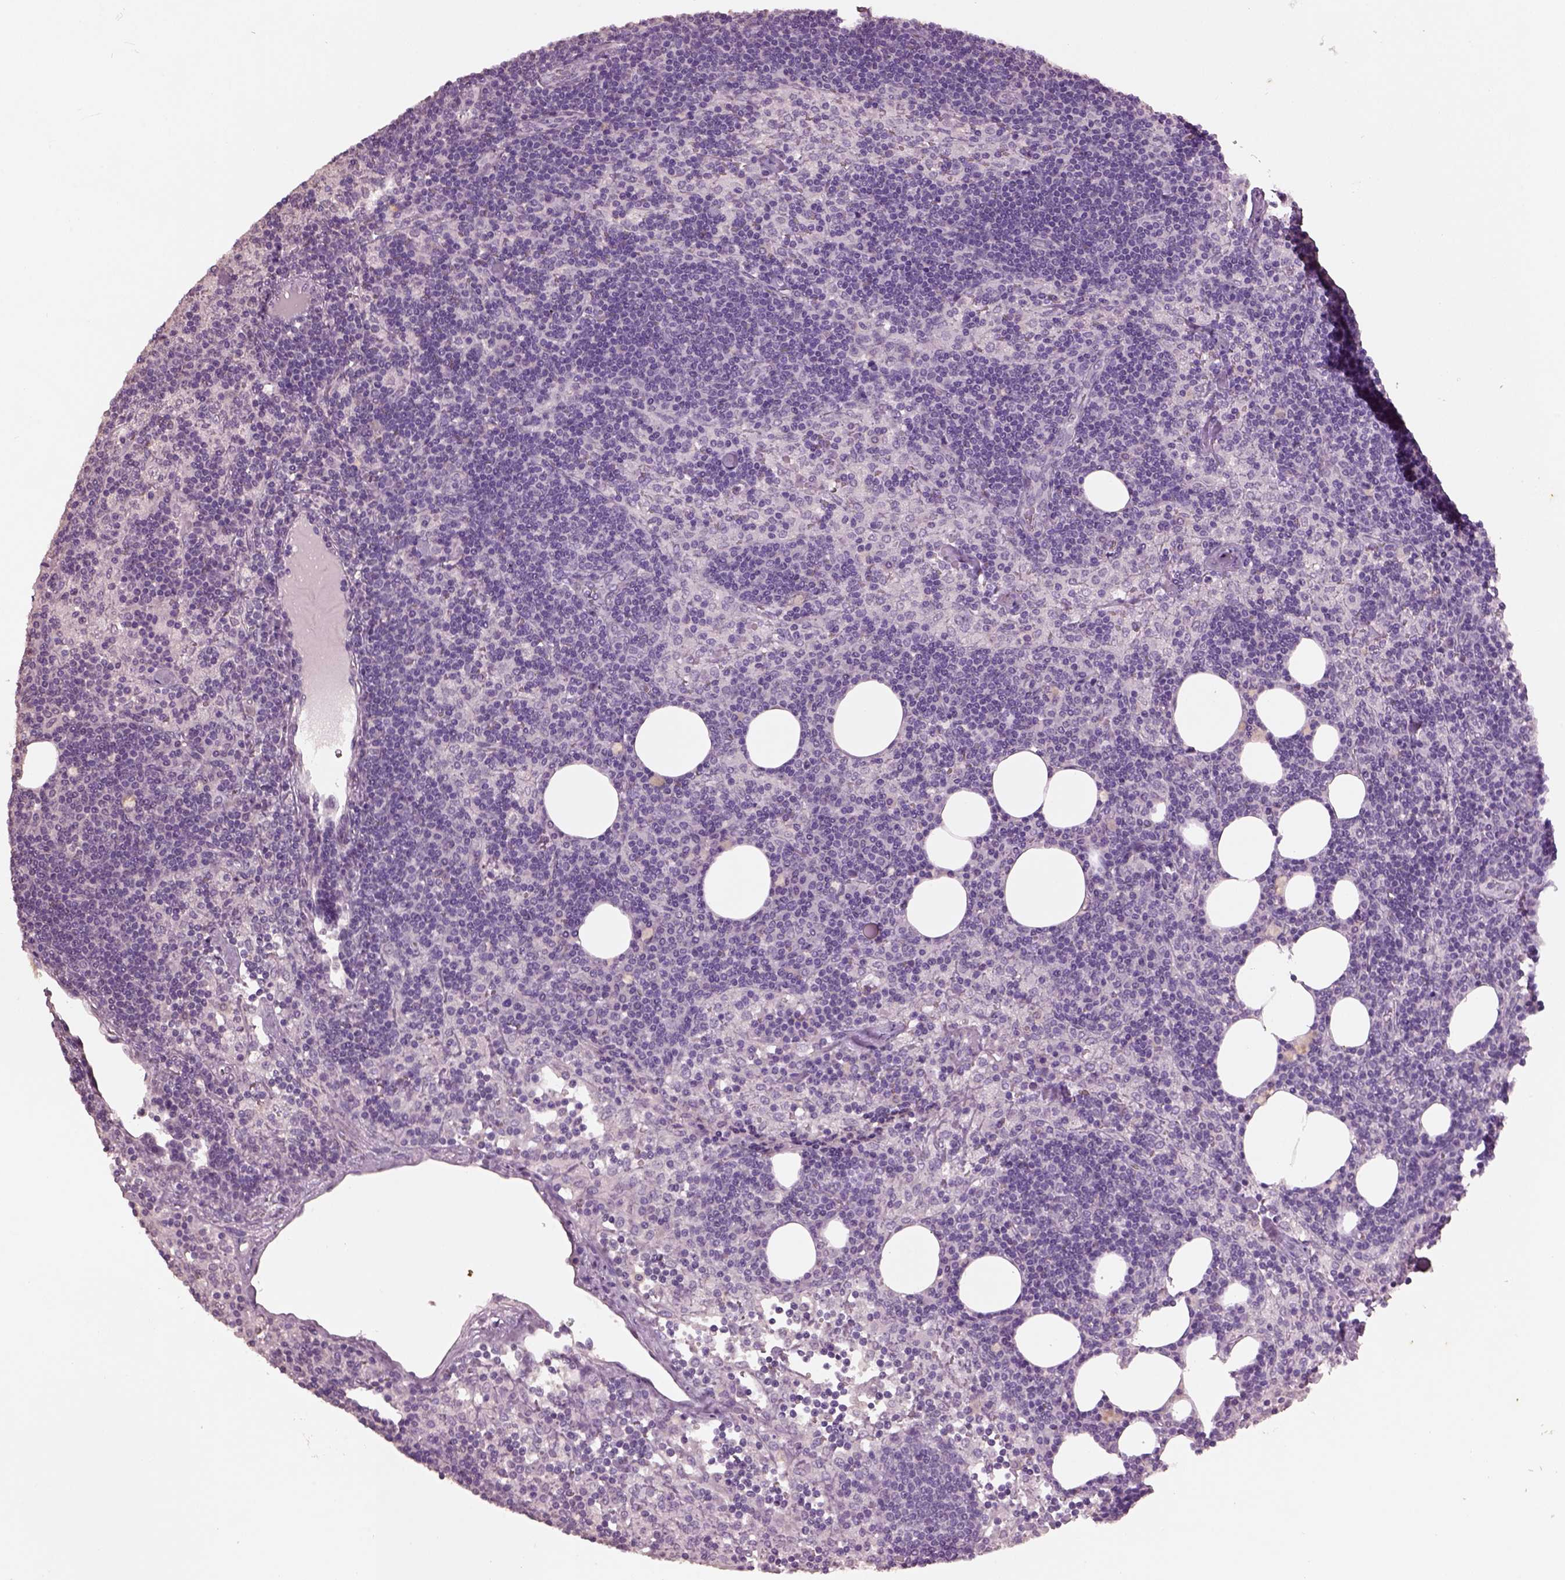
{"staining": {"intensity": "negative", "quantity": "none", "location": "none"}, "tissue": "lymph node", "cell_type": "Germinal center cells", "image_type": "normal", "snomed": [{"axis": "morphology", "description": "Normal tissue, NOS"}, {"axis": "topography", "description": "Lymph node"}], "caption": "Normal lymph node was stained to show a protein in brown. There is no significant expression in germinal center cells. (DAB immunohistochemistry visualized using brightfield microscopy, high magnification).", "gene": "KCNIP3", "patient": {"sex": "female", "age": 52}}